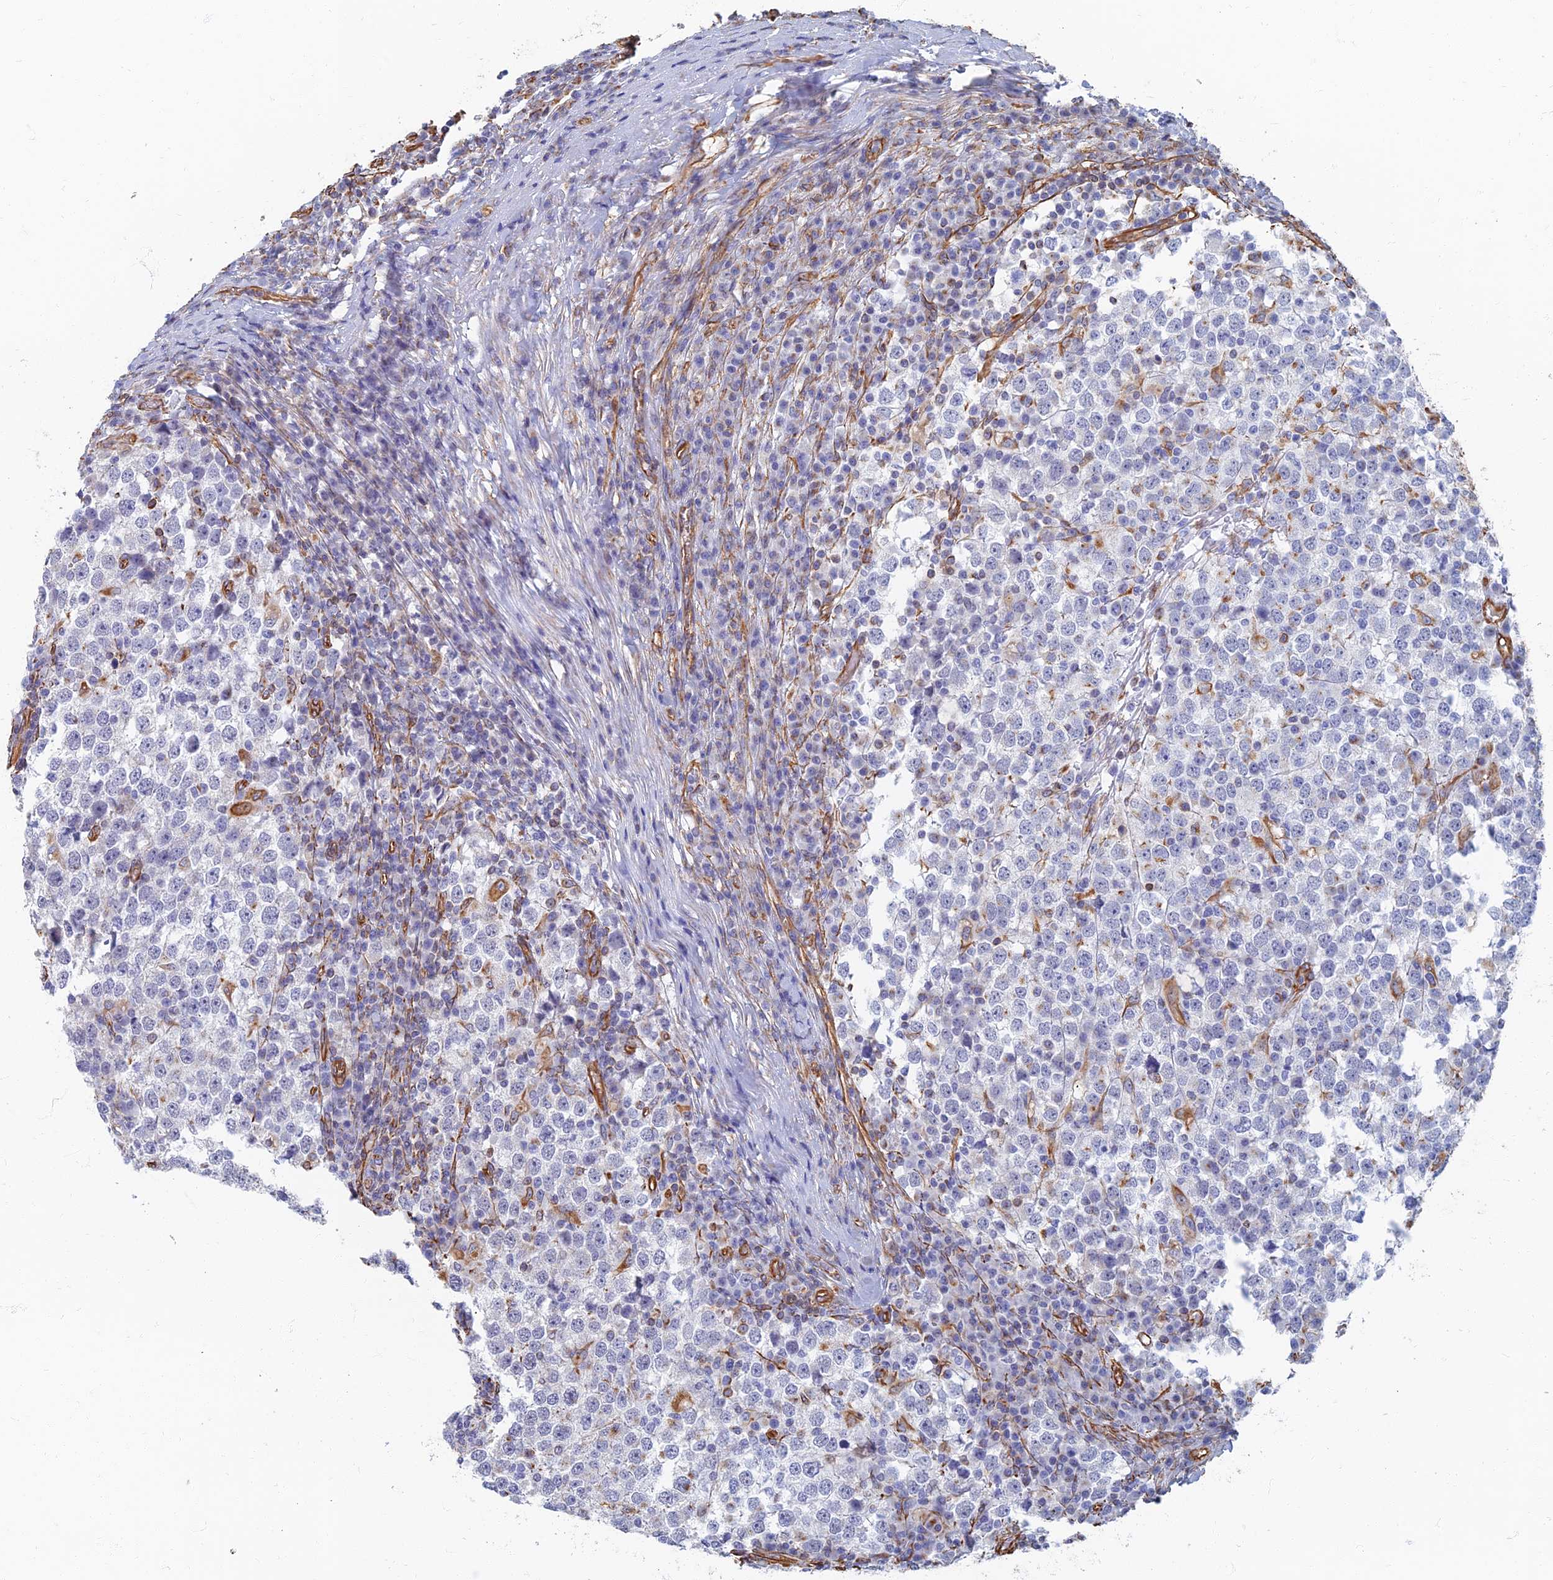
{"staining": {"intensity": "negative", "quantity": "none", "location": "none"}, "tissue": "testis cancer", "cell_type": "Tumor cells", "image_type": "cancer", "snomed": [{"axis": "morphology", "description": "Seminoma, NOS"}, {"axis": "topography", "description": "Testis"}], "caption": "IHC histopathology image of human testis cancer stained for a protein (brown), which demonstrates no staining in tumor cells.", "gene": "RMC1", "patient": {"sex": "male", "age": 65}}